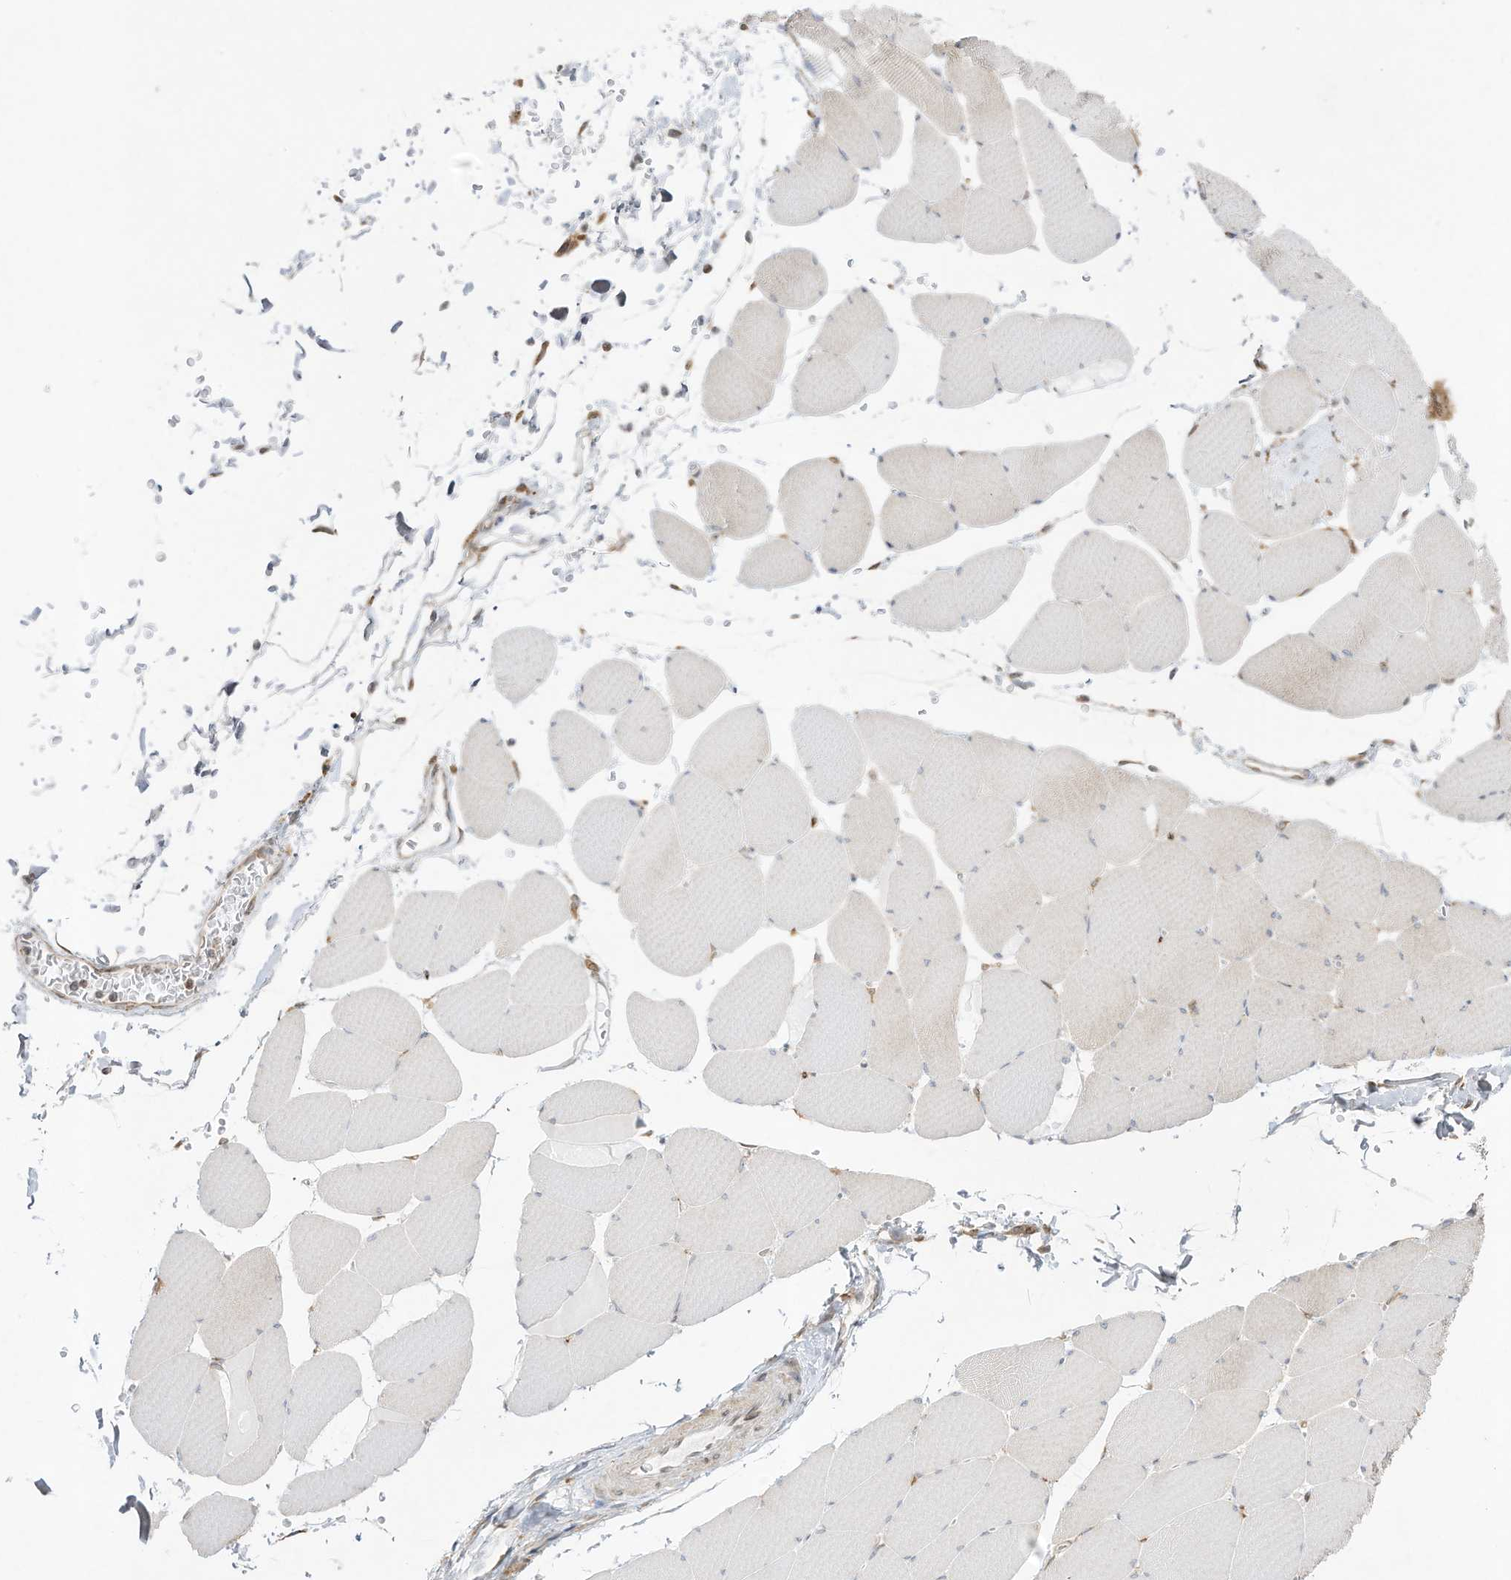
{"staining": {"intensity": "weak", "quantity": "<25%", "location": "cytoplasmic/membranous"}, "tissue": "skeletal muscle", "cell_type": "Myocytes", "image_type": "normal", "snomed": [{"axis": "morphology", "description": "Normal tissue, NOS"}, {"axis": "topography", "description": "Skeletal muscle"}, {"axis": "topography", "description": "Head-Neck"}], "caption": "High power microscopy image of an immunohistochemistry (IHC) histopathology image of benign skeletal muscle, revealing no significant staining in myocytes. The staining was performed using DAB (3,3'-diaminobenzidine) to visualize the protein expression in brown, while the nuclei were stained in blue with hematoxylin (Magnification: 20x).", "gene": "PTK6", "patient": {"sex": "male", "age": 66}}